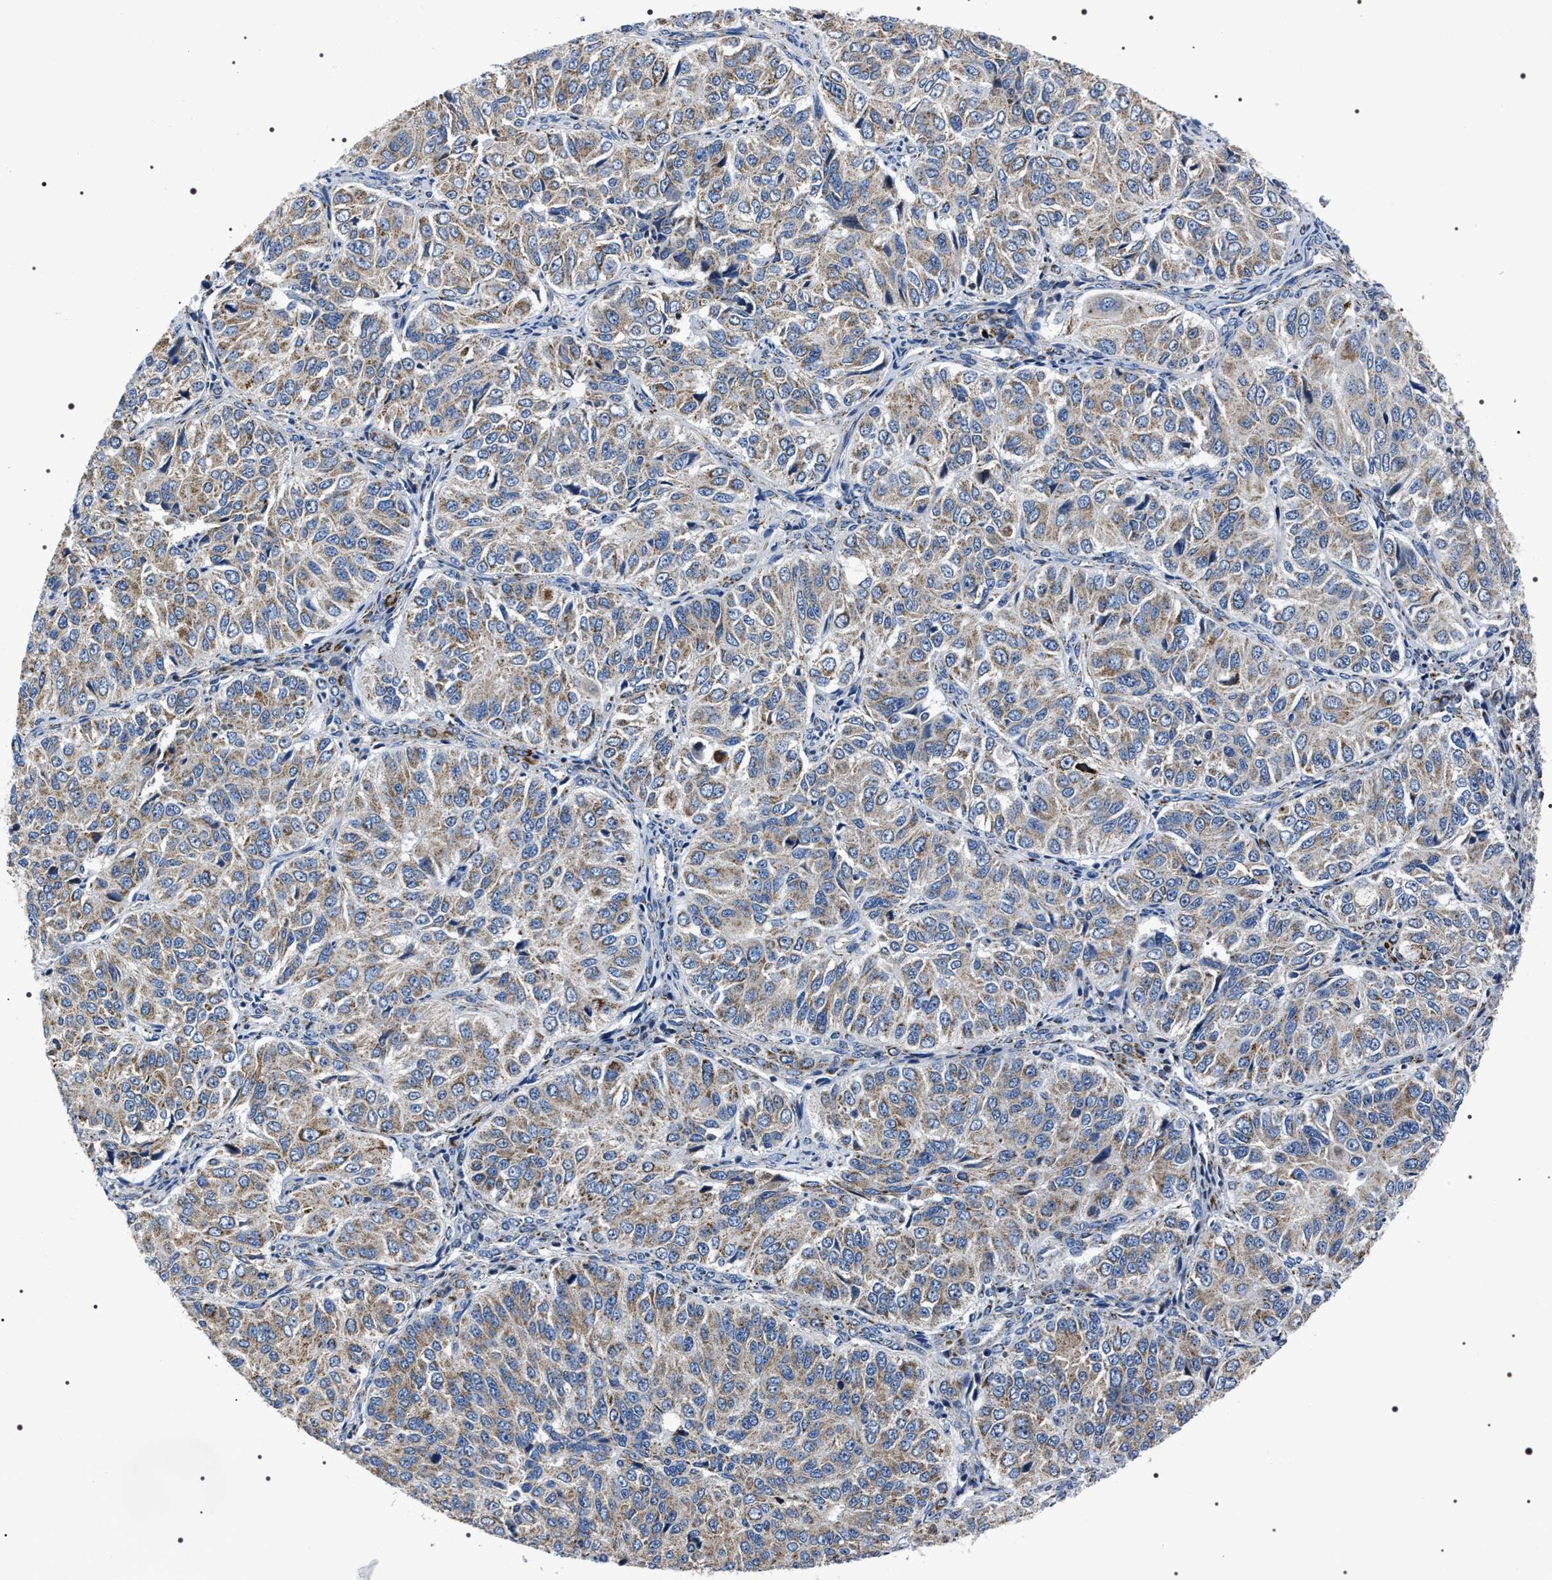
{"staining": {"intensity": "weak", "quantity": ">75%", "location": "cytoplasmic/membranous"}, "tissue": "ovarian cancer", "cell_type": "Tumor cells", "image_type": "cancer", "snomed": [{"axis": "morphology", "description": "Carcinoma, endometroid"}, {"axis": "topography", "description": "Ovary"}], "caption": "Immunohistochemical staining of human ovarian endometroid carcinoma exhibits weak cytoplasmic/membranous protein expression in approximately >75% of tumor cells.", "gene": "NTMT1", "patient": {"sex": "female", "age": 51}}